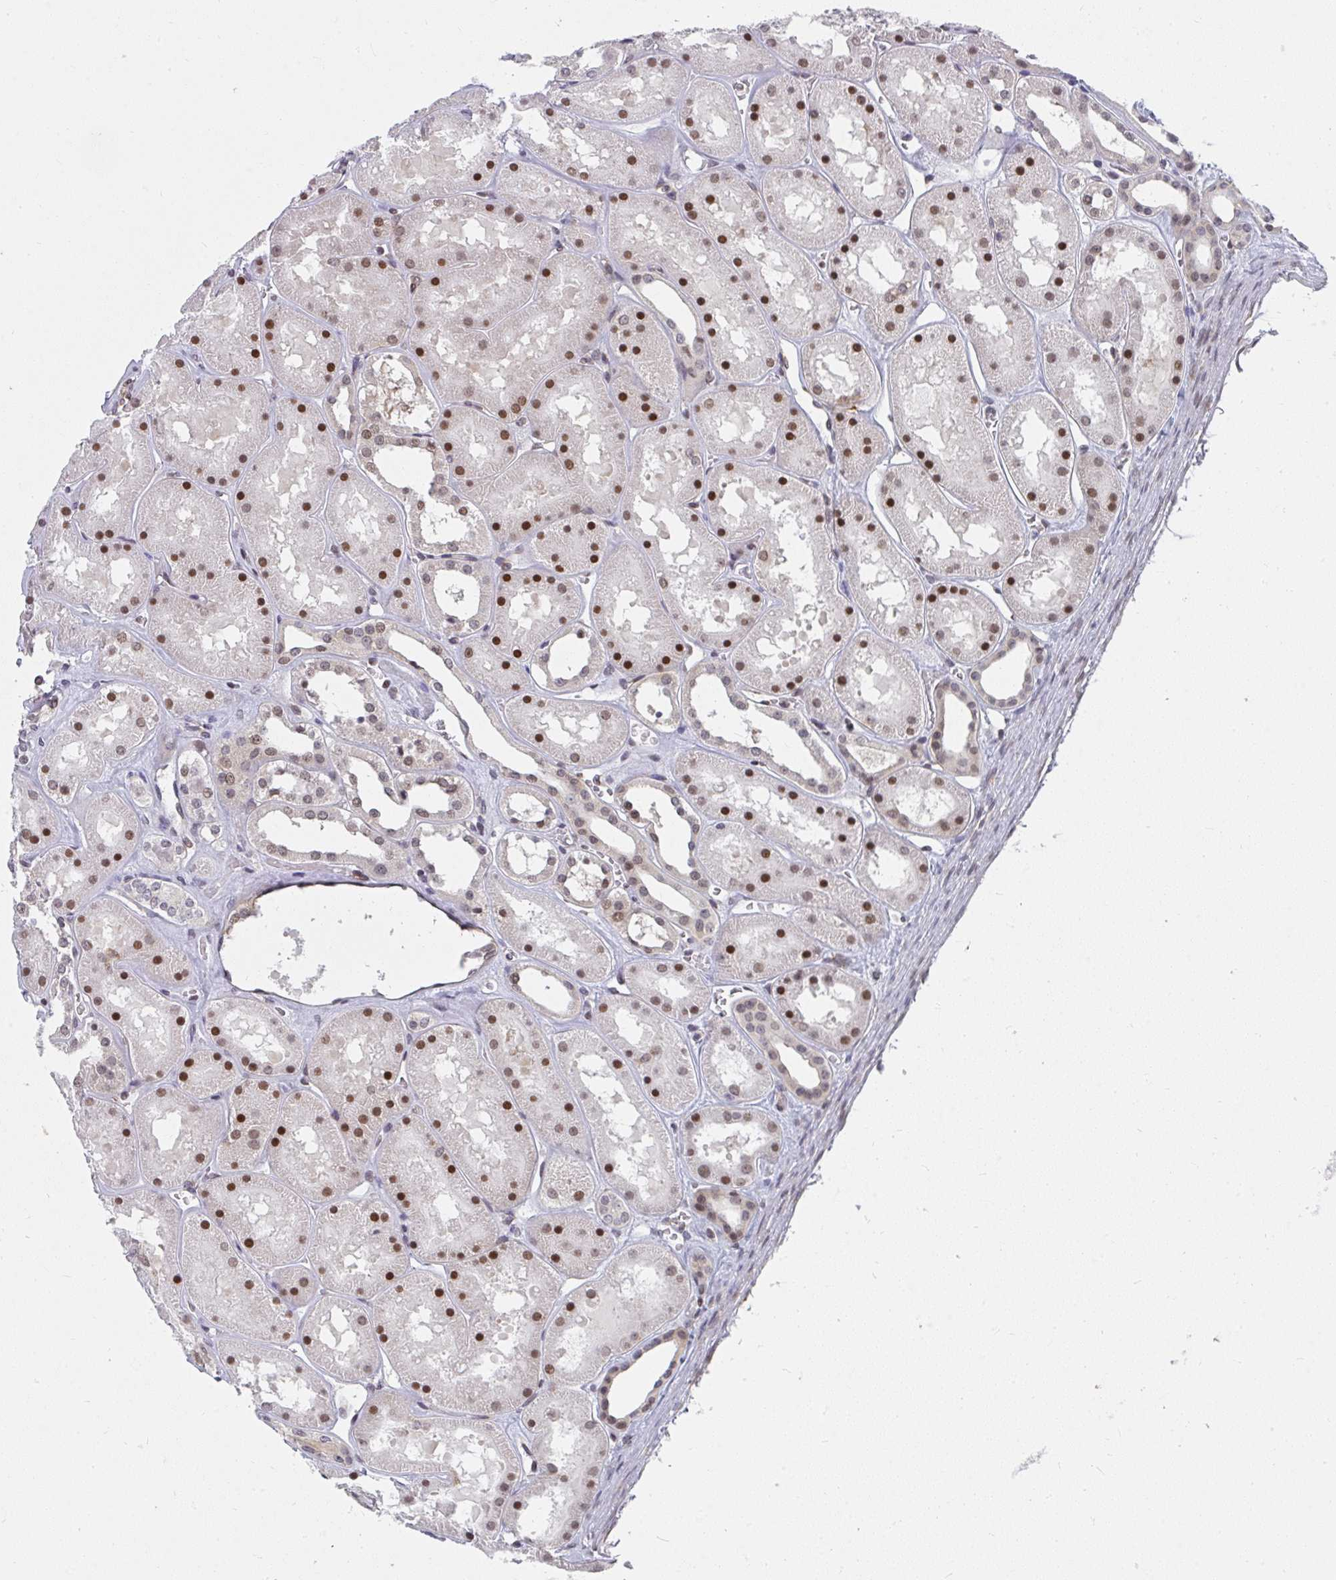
{"staining": {"intensity": "moderate", "quantity": ">75%", "location": "cytoplasmic/membranous,nuclear"}, "tissue": "kidney", "cell_type": "Cells in glomeruli", "image_type": "normal", "snomed": [{"axis": "morphology", "description": "Normal tissue, NOS"}, {"axis": "topography", "description": "Kidney"}], "caption": "A micrograph of human kidney stained for a protein displays moderate cytoplasmic/membranous,nuclear brown staining in cells in glomeruli. The staining was performed using DAB (3,3'-diaminobenzidine), with brown indicating positive protein expression. Nuclei are stained blue with hematoxylin.", "gene": "SYNCRIP", "patient": {"sex": "female", "age": 41}}